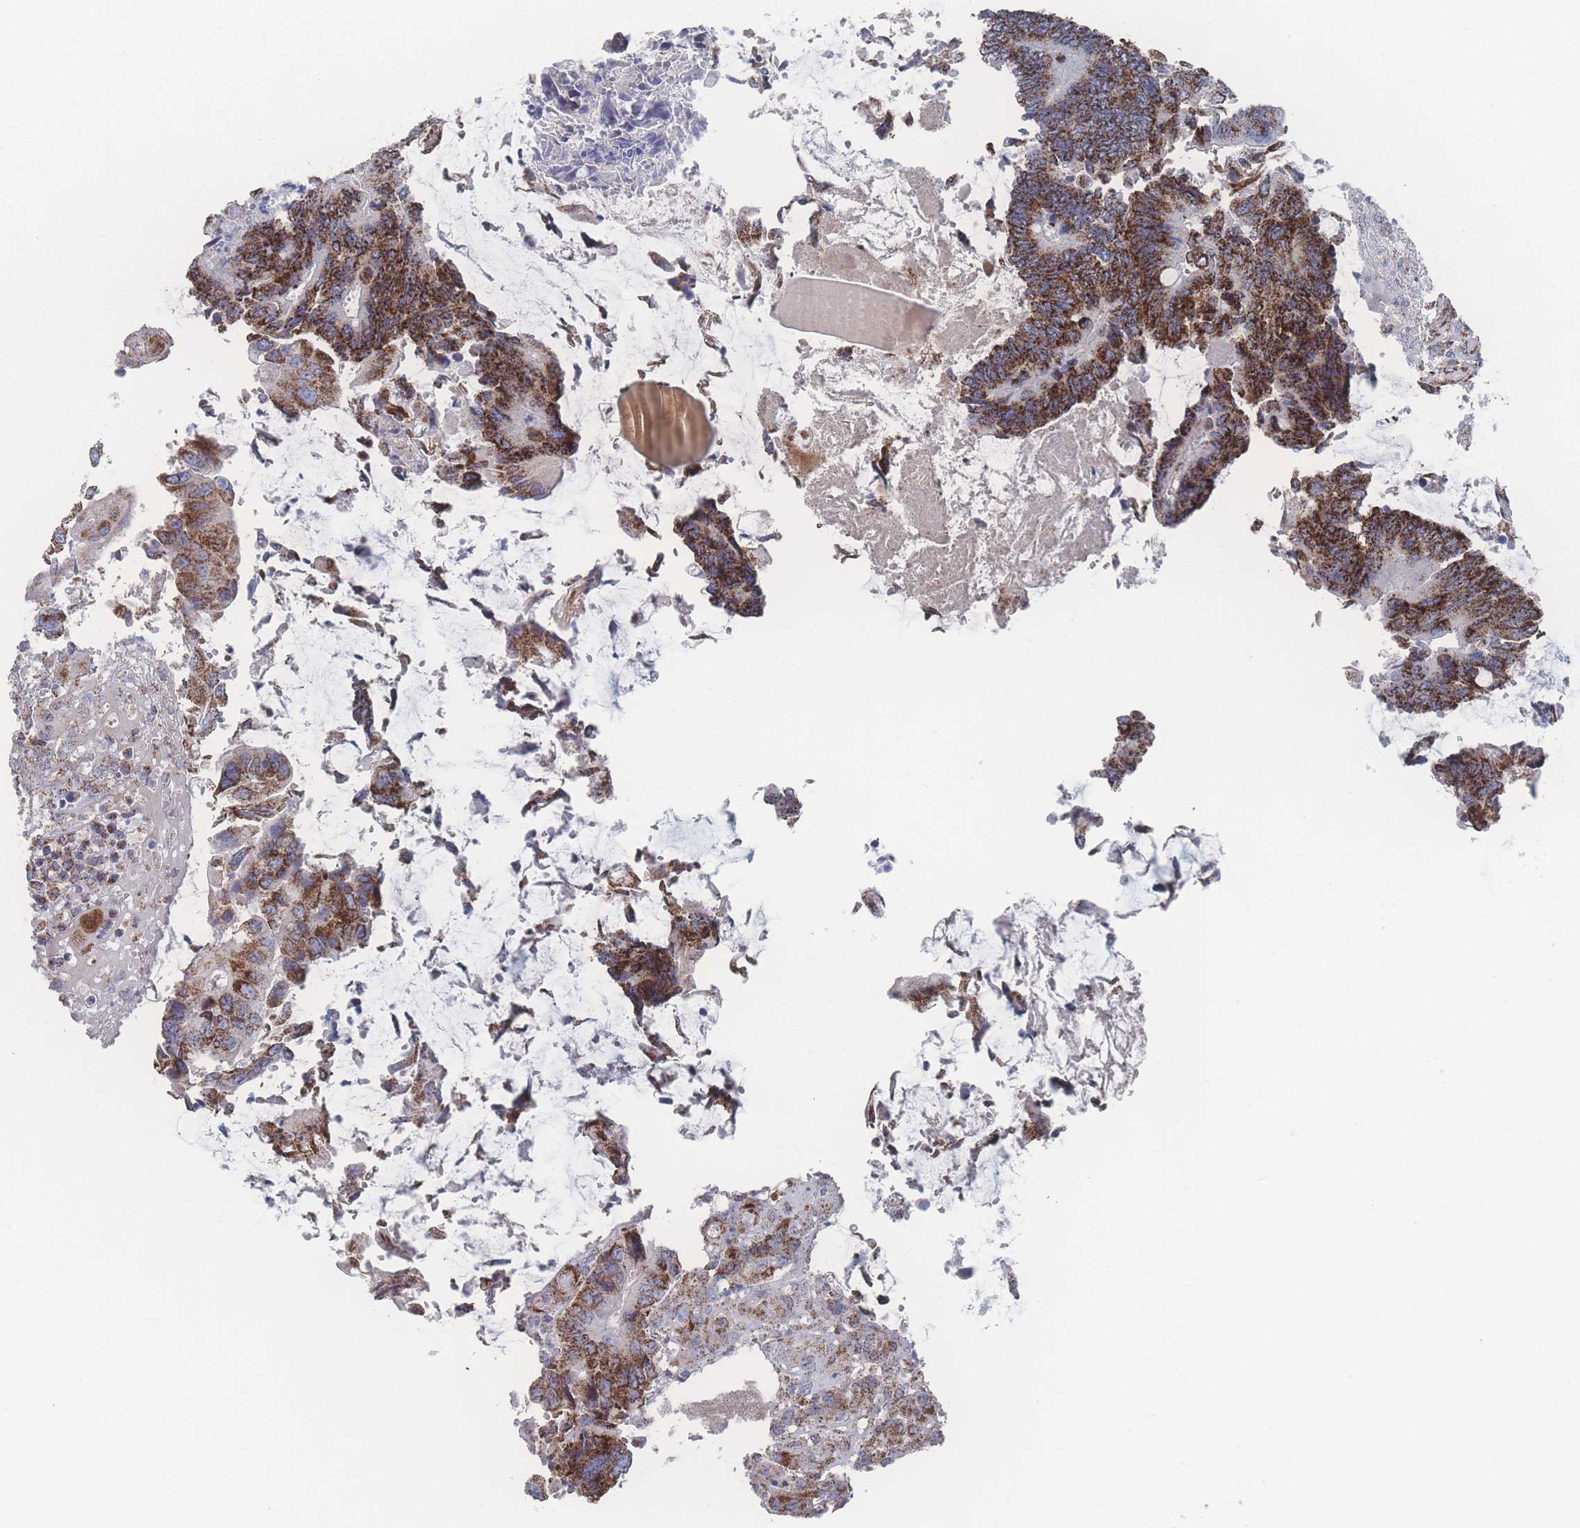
{"staining": {"intensity": "strong", "quantity": ">75%", "location": "cytoplasmic/membranous"}, "tissue": "colorectal cancer", "cell_type": "Tumor cells", "image_type": "cancer", "snomed": [{"axis": "morphology", "description": "Adenocarcinoma, NOS"}, {"axis": "topography", "description": "Colon"}], "caption": "Immunohistochemical staining of colorectal adenocarcinoma displays strong cytoplasmic/membranous protein positivity in approximately >75% of tumor cells.", "gene": "PEX14", "patient": {"sex": "male", "age": 87}}